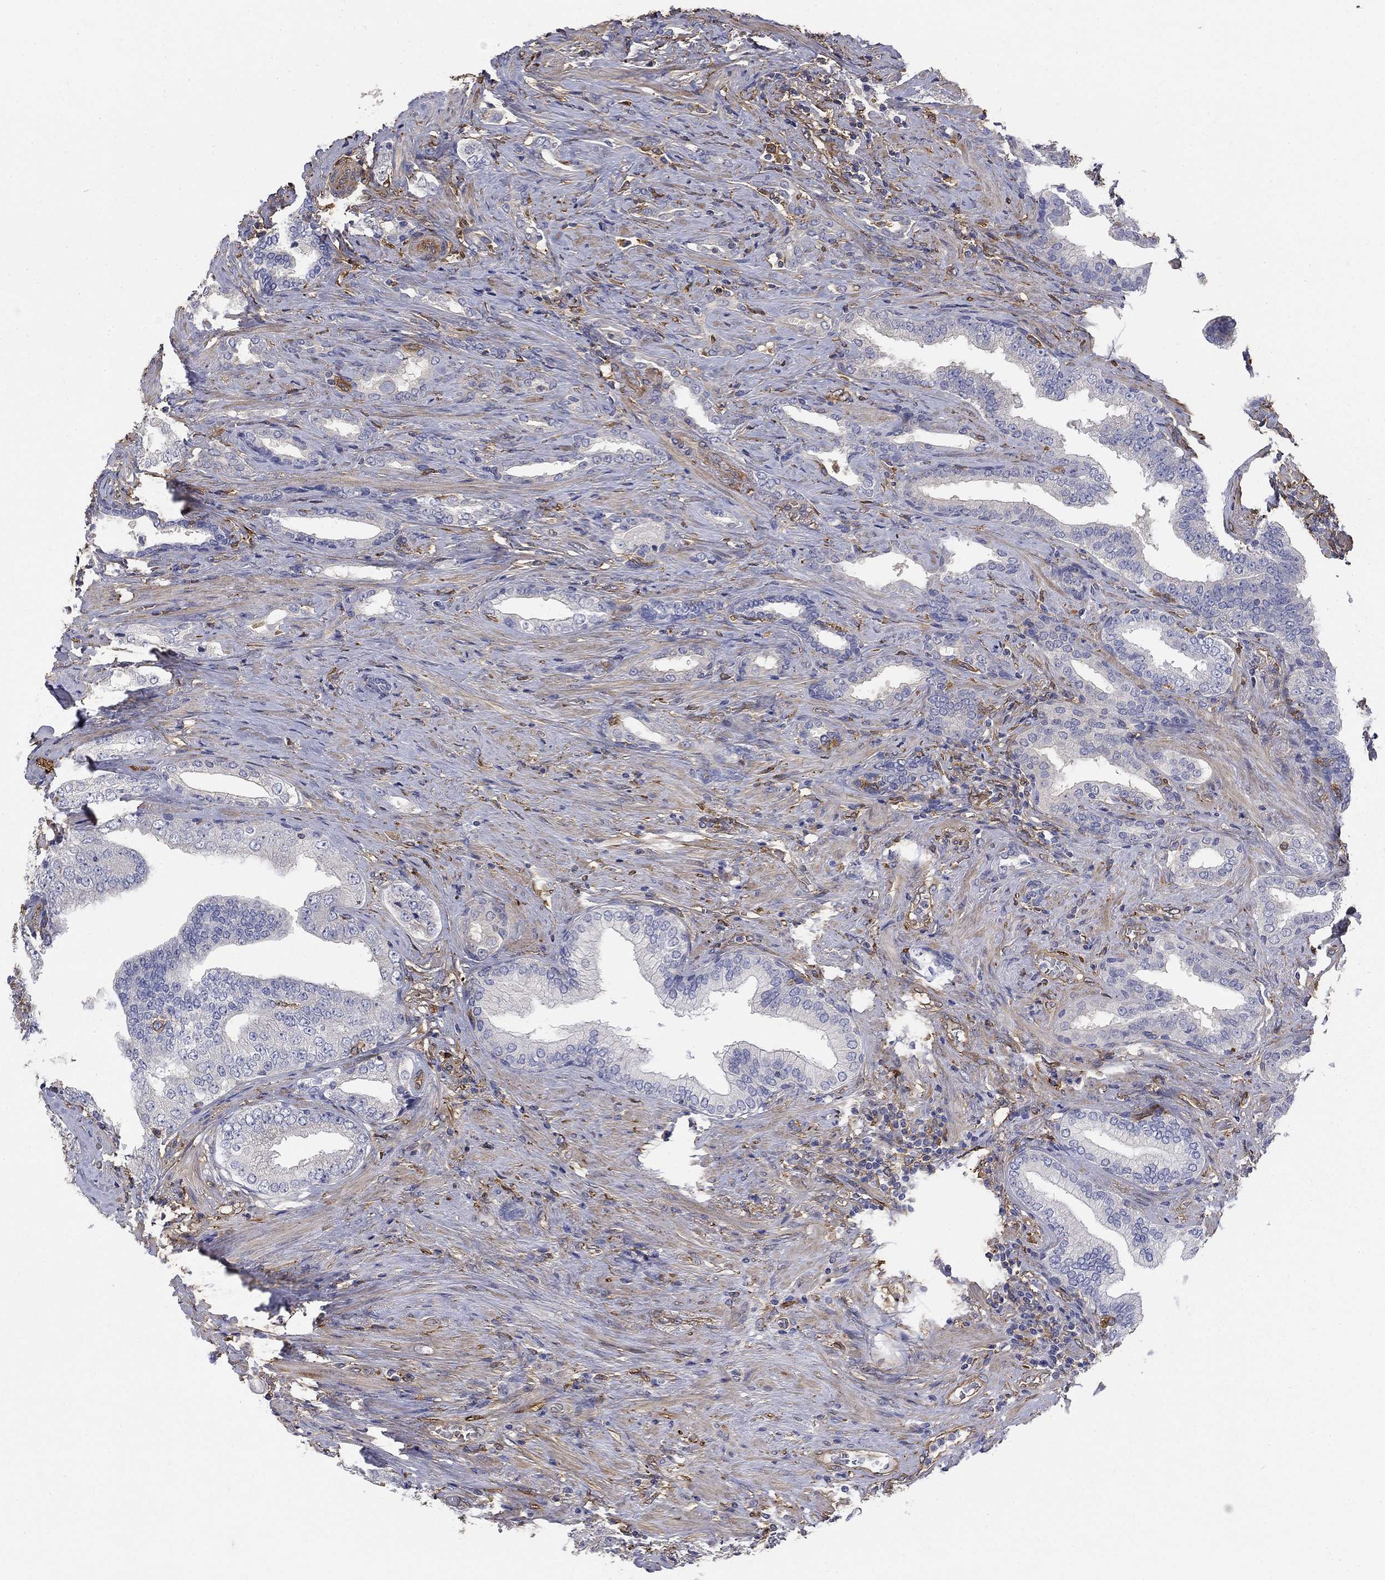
{"staining": {"intensity": "negative", "quantity": "none", "location": "none"}, "tissue": "prostate cancer", "cell_type": "Tumor cells", "image_type": "cancer", "snomed": [{"axis": "morphology", "description": "Adenocarcinoma, Low grade"}, {"axis": "topography", "description": "Prostate and seminal vesicle, NOS"}], "caption": "Tumor cells show no significant positivity in prostate adenocarcinoma (low-grade).", "gene": "DPYSL2", "patient": {"sex": "male", "age": 61}}